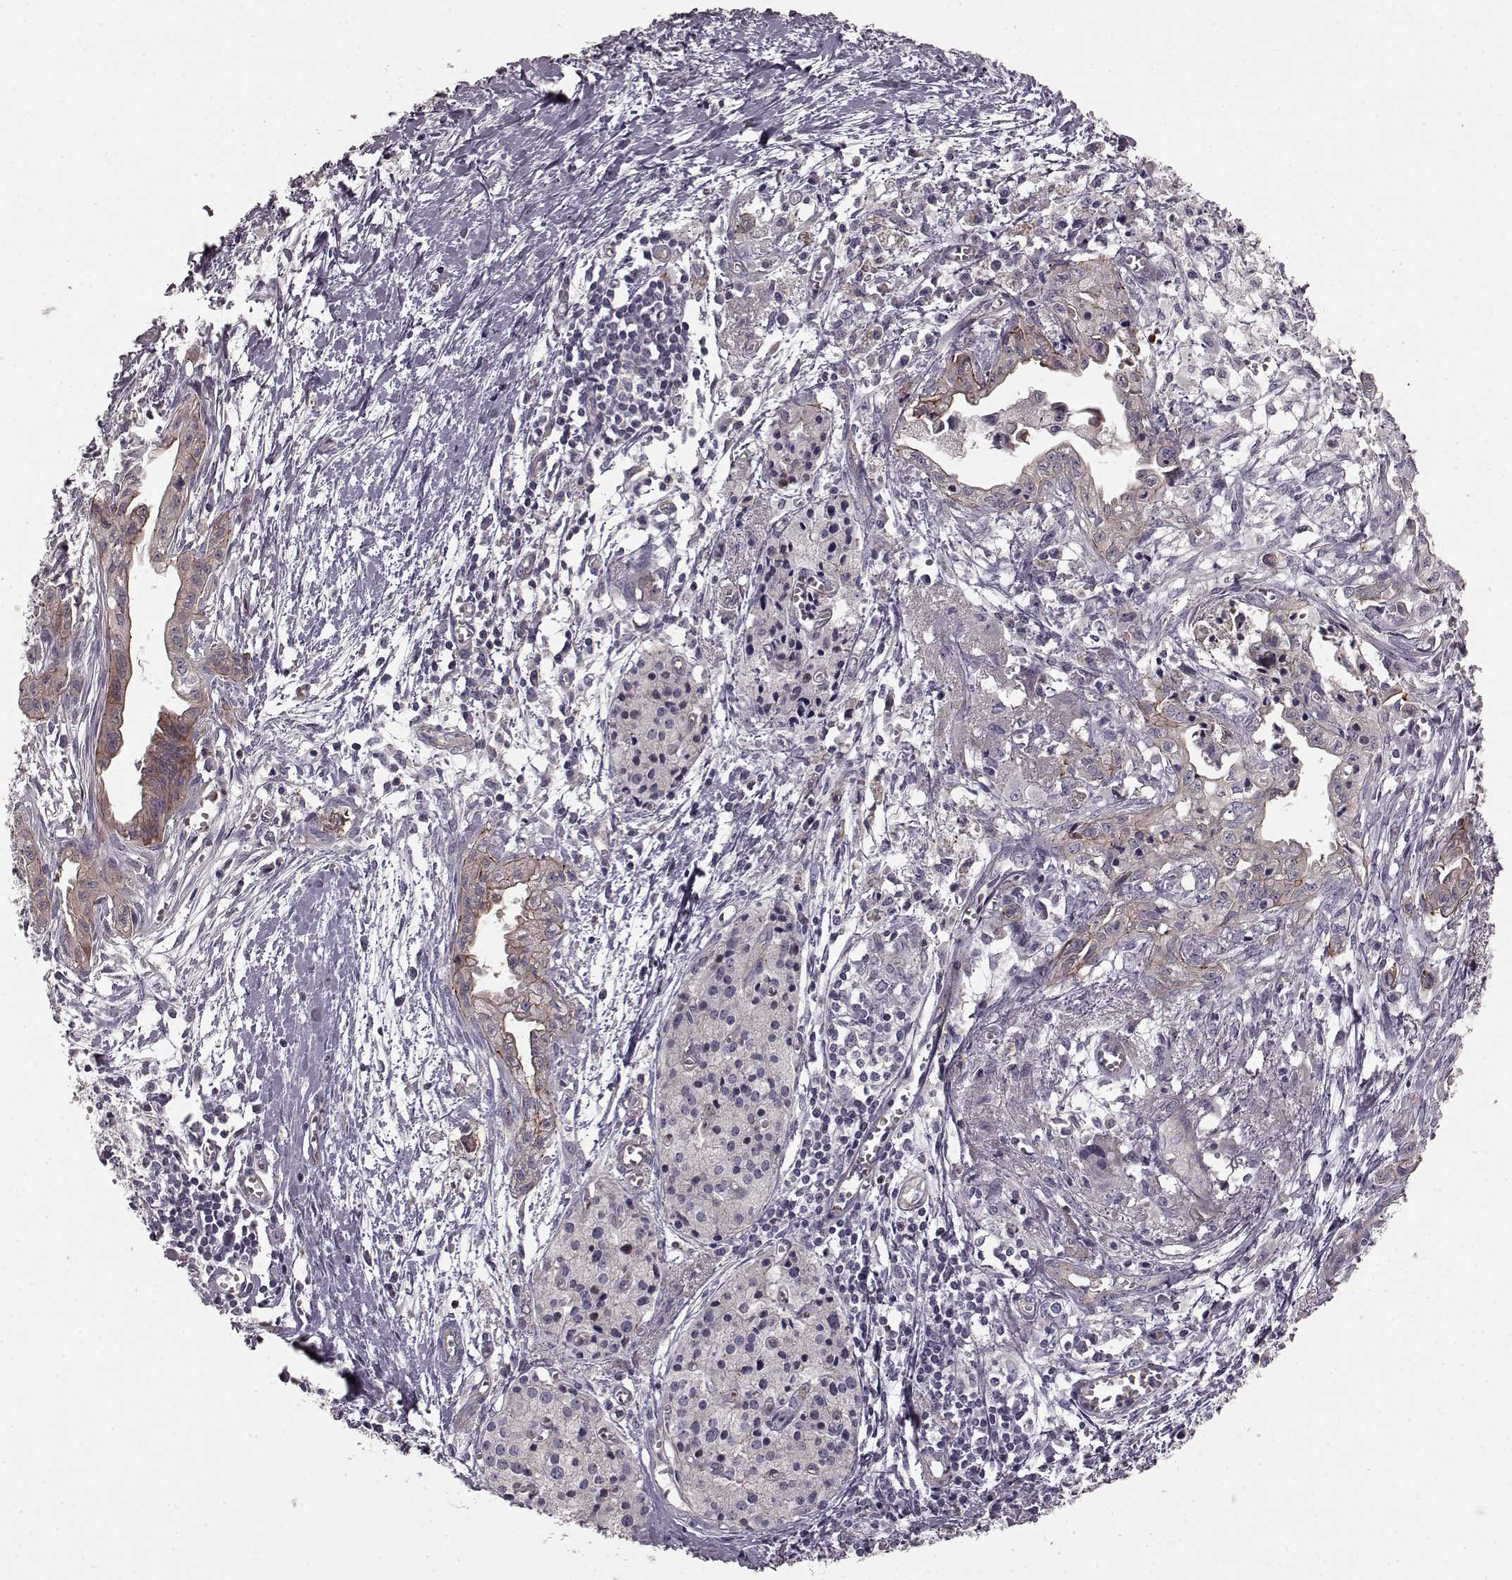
{"staining": {"intensity": "moderate", "quantity": "25%-75%", "location": "cytoplasmic/membranous"}, "tissue": "pancreatic cancer", "cell_type": "Tumor cells", "image_type": "cancer", "snomed": [{"axis": "morphology", "description": "Adenocarcinoma, NOS"}, {"axis": "topography", "description": "Pancreas"}], "caption": "Protein expression analysis of human pancreatic adenocarcinoma reveals moderate cytoplasmic/membranous expression in approximately 25%-75% of tumor cells. The staining is performed using DAB (3,3'-diaminobenzidine) brown chromogen to label protein expression. The nuclei are counter-stained blue using hematoxylin.", "gene": "SLC22A18", "patient": {"sex": "female", "age": 61}}